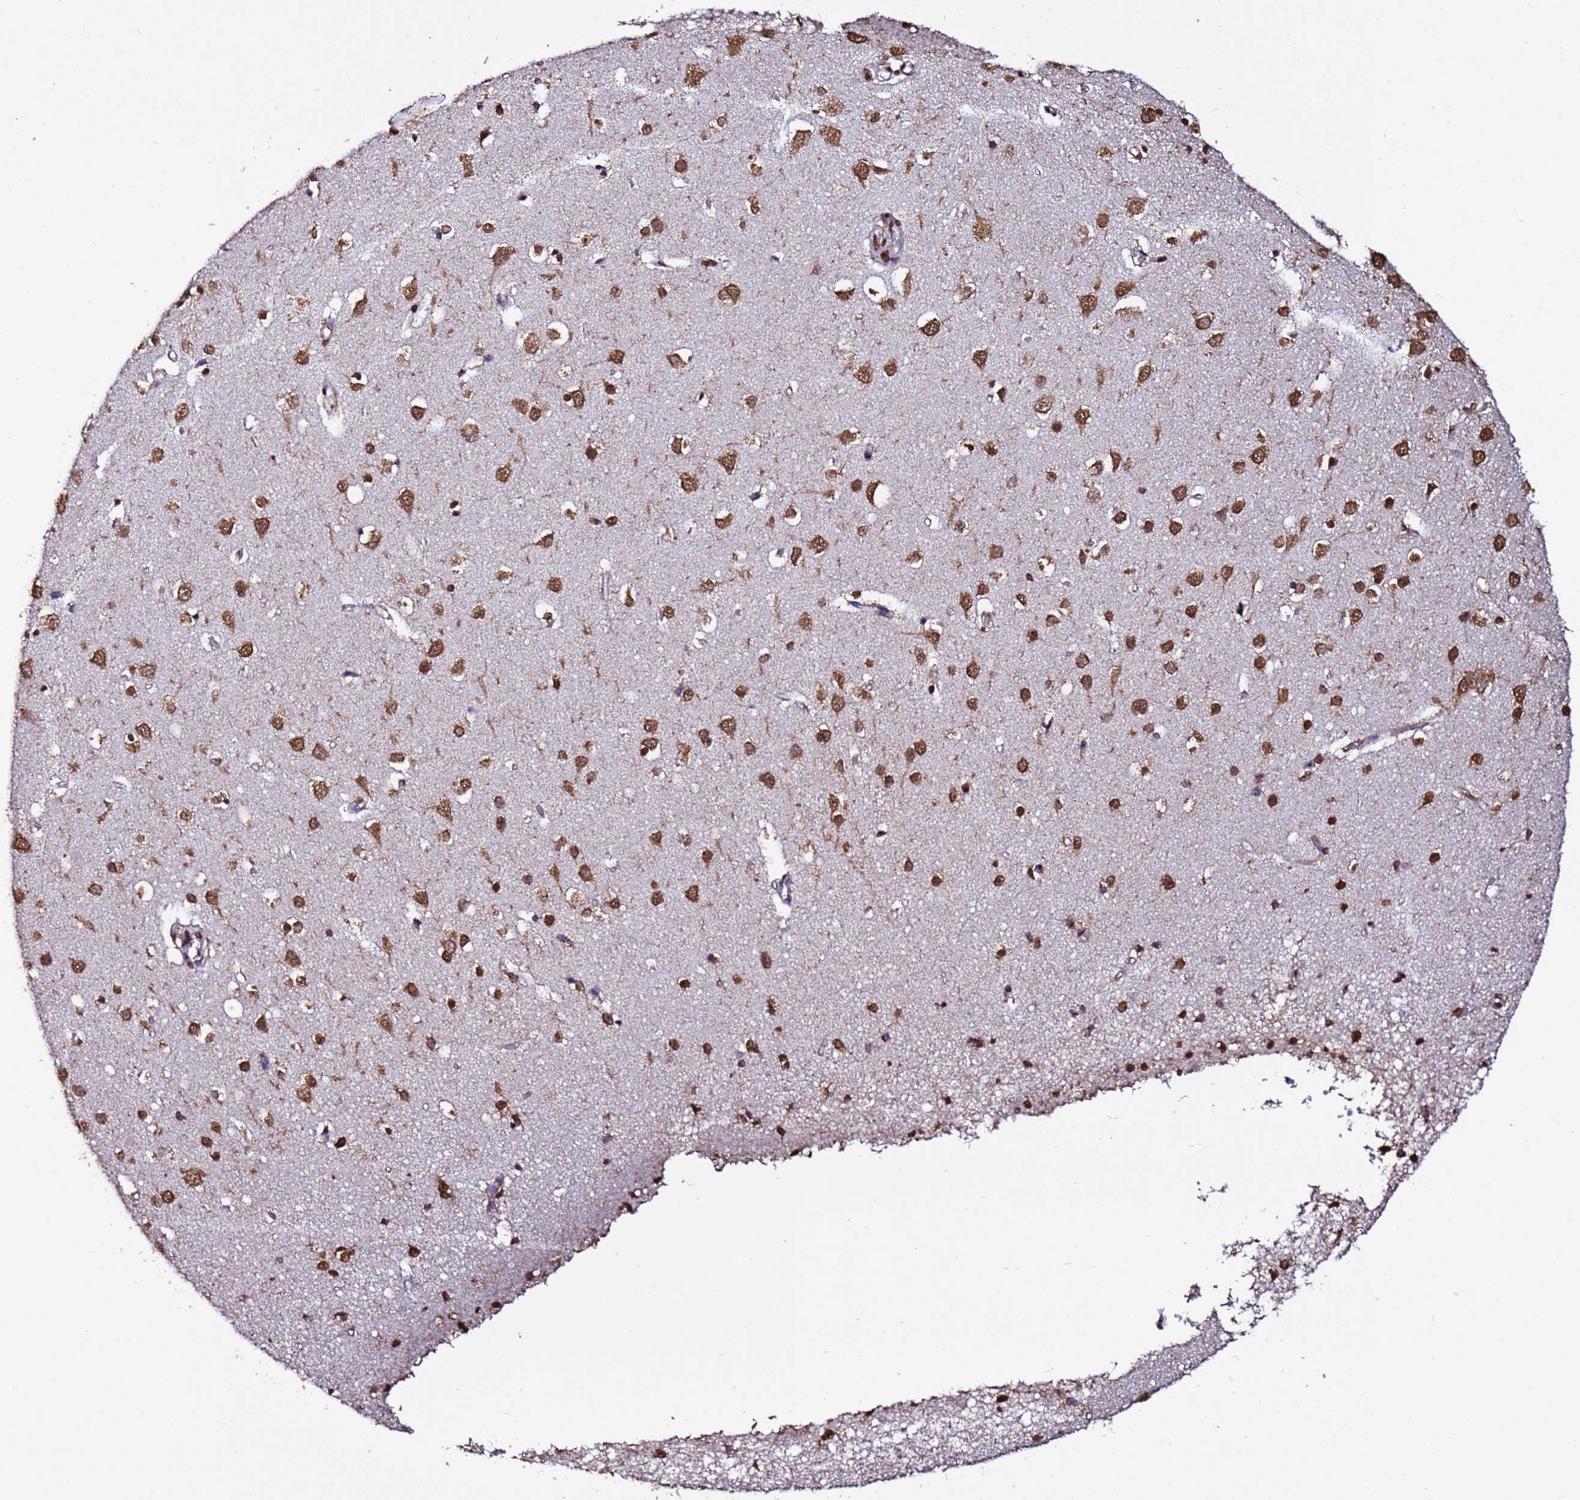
{"staining": {"intensity": "moderate", "quantity": "<25%", "location": "nuclear"}, "tissue": "cerebral cortex", "cell_type": "Endothelial cells", "image_type": "normal", "snomed": [{"axis": "morphology", "description": "Normal tissue, NOS"}, {"axis": "topography", "description": "Cerebral cortex"}], "caption": "This is an image of immunohistochemistry (IHC) staining of normal cerebral cortex, which shows moderate positivity in the nuclear of endothelial cells.", "gene": "TRIP6", "patient": {"sex": "female", "age": 64}}